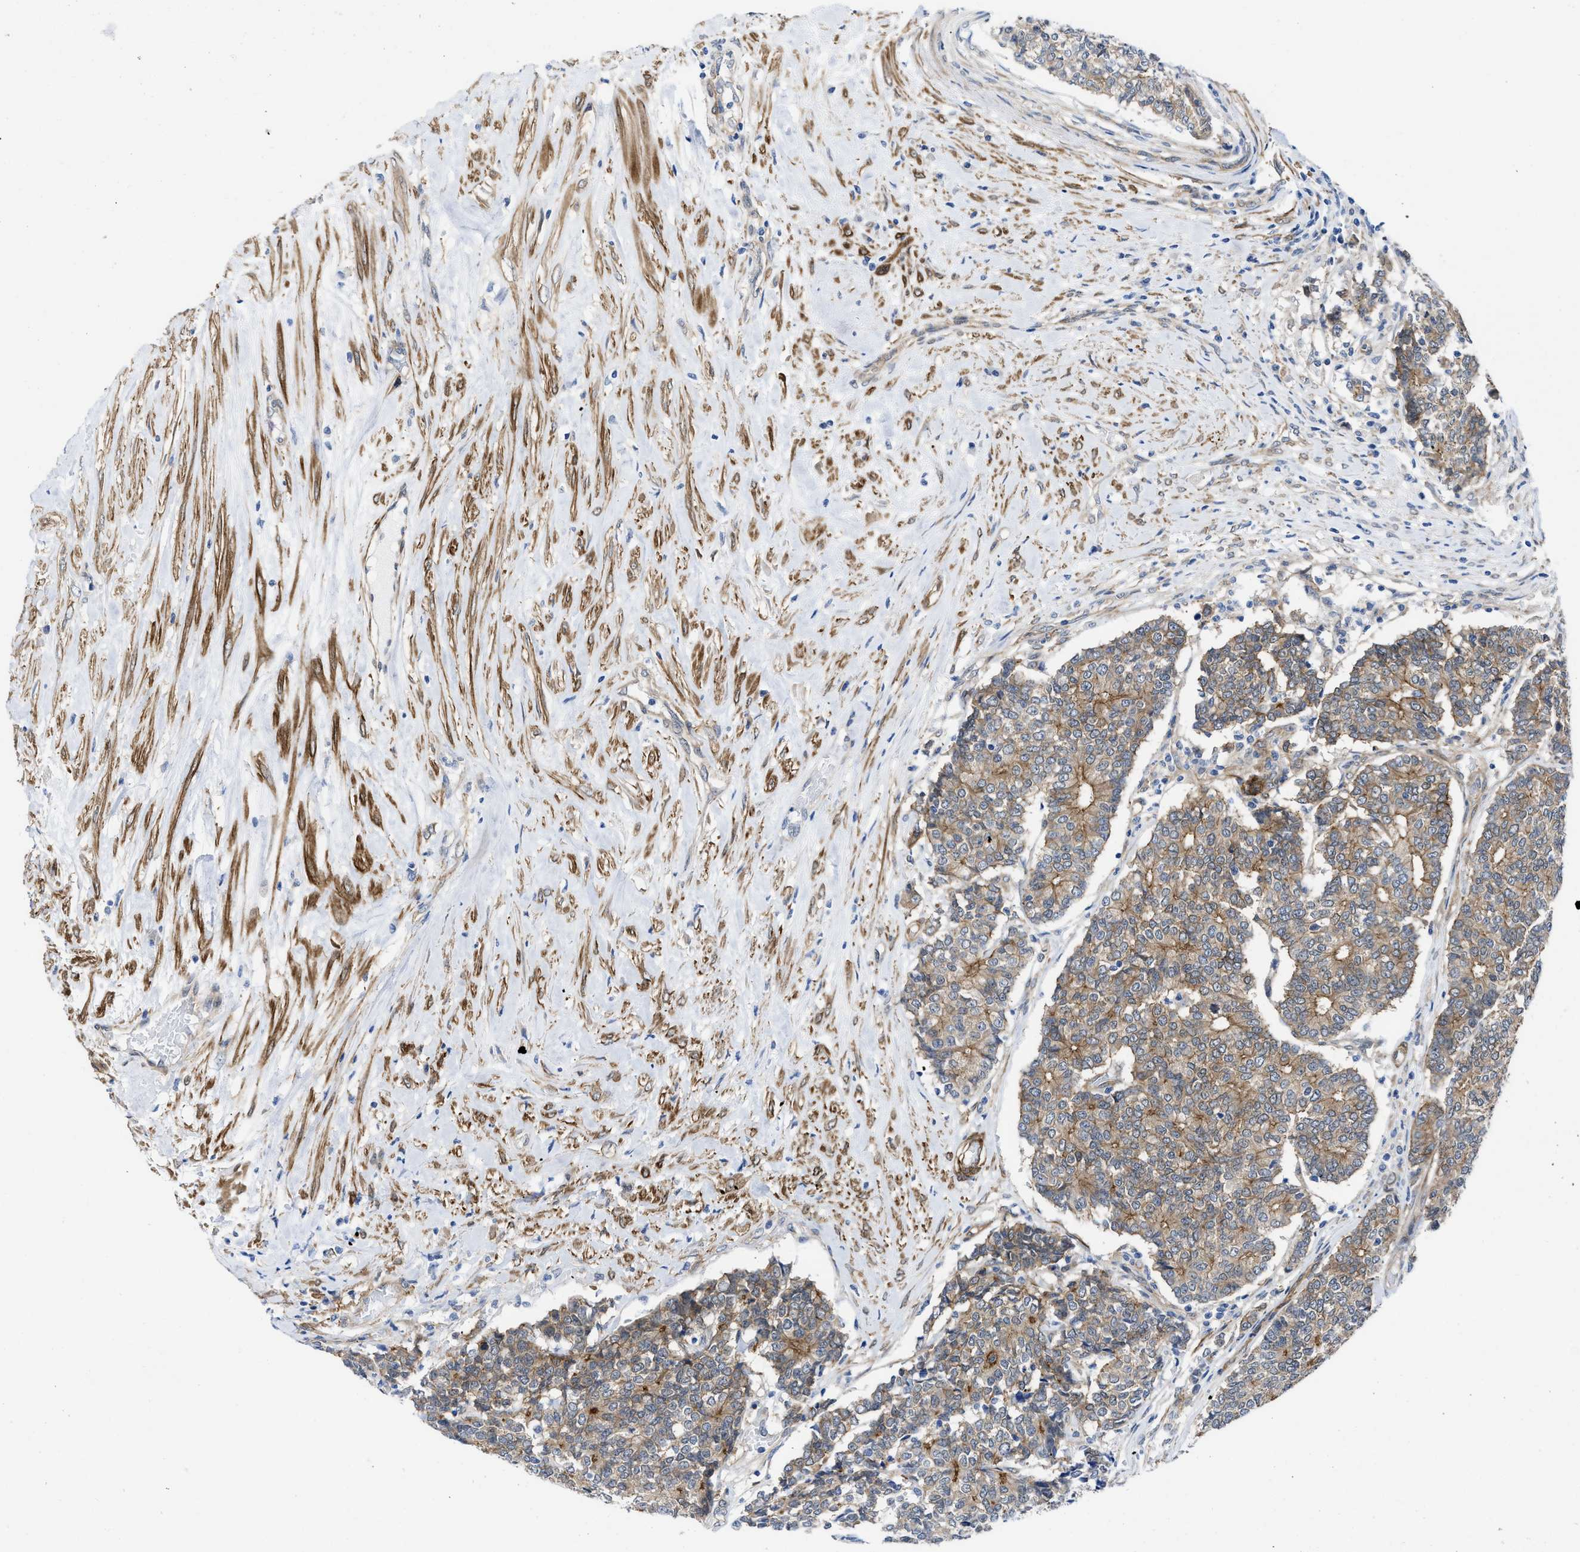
{"staining": {"intensity": "moderate", "quantity": ">75%", "location": "cytoplasmic/membranous"}, "tissue": "prostate cancer", "cell_type": "Tumor cells", "image_type": "cancer", "snomed": [{"axis": "morphology", "description": "Normal tissue, NOS"}, {"axis": "morphology", "description": "Adenocarcinoma, High grade"}, {"axis": "topography", "description": "Prostate"}, {"axis": "topography", "description": "Seminal veicle"}], "caption": "Tumor cells show moderate cytoplasmic/membranous positivity in approximately >75% of cells in adenocarcinoma (high-grade) (prostate). (Brightfield microscopy of DAB IHC at high magnification).", "gene": "PDLIM5", "patient": {"sex": "male", "age": 55}}